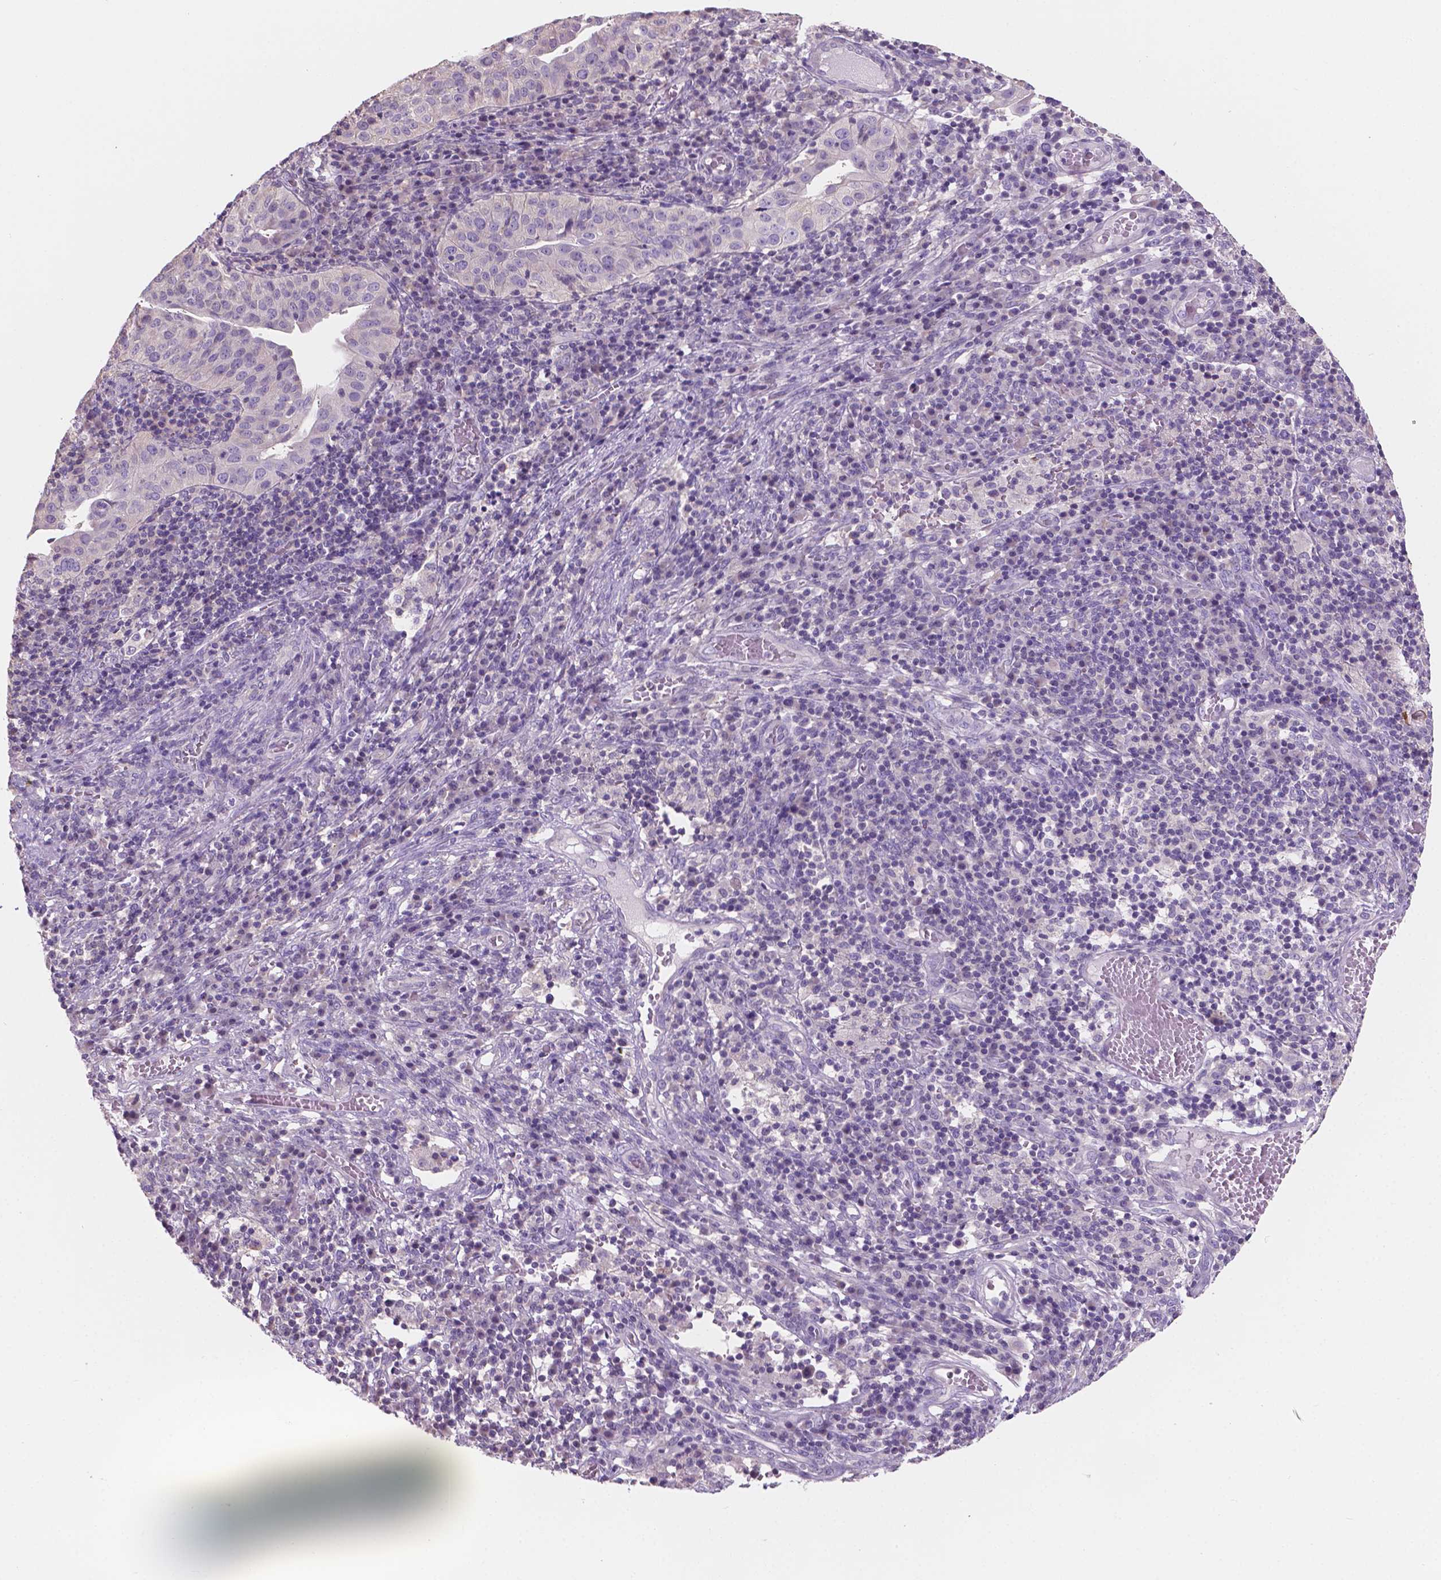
{"staining": {"intensity": "negative", "quantity": "none", "location": "none"}, "tissue": "cervical cancer", "cell_type": "Tumor cells", "image_type": "cancer", "snomed": [{"axis": "morphology", "description": "Squamous cell carcinoma, NOS"}, {"axis": "topography", "description": "Cervix"}], "caption": "Immunohistochemical staining of cervical cancer reveals no significant expression in tumor cells.", "gene": "SBSN", "patient": {"sex": "female", "age": 39}}